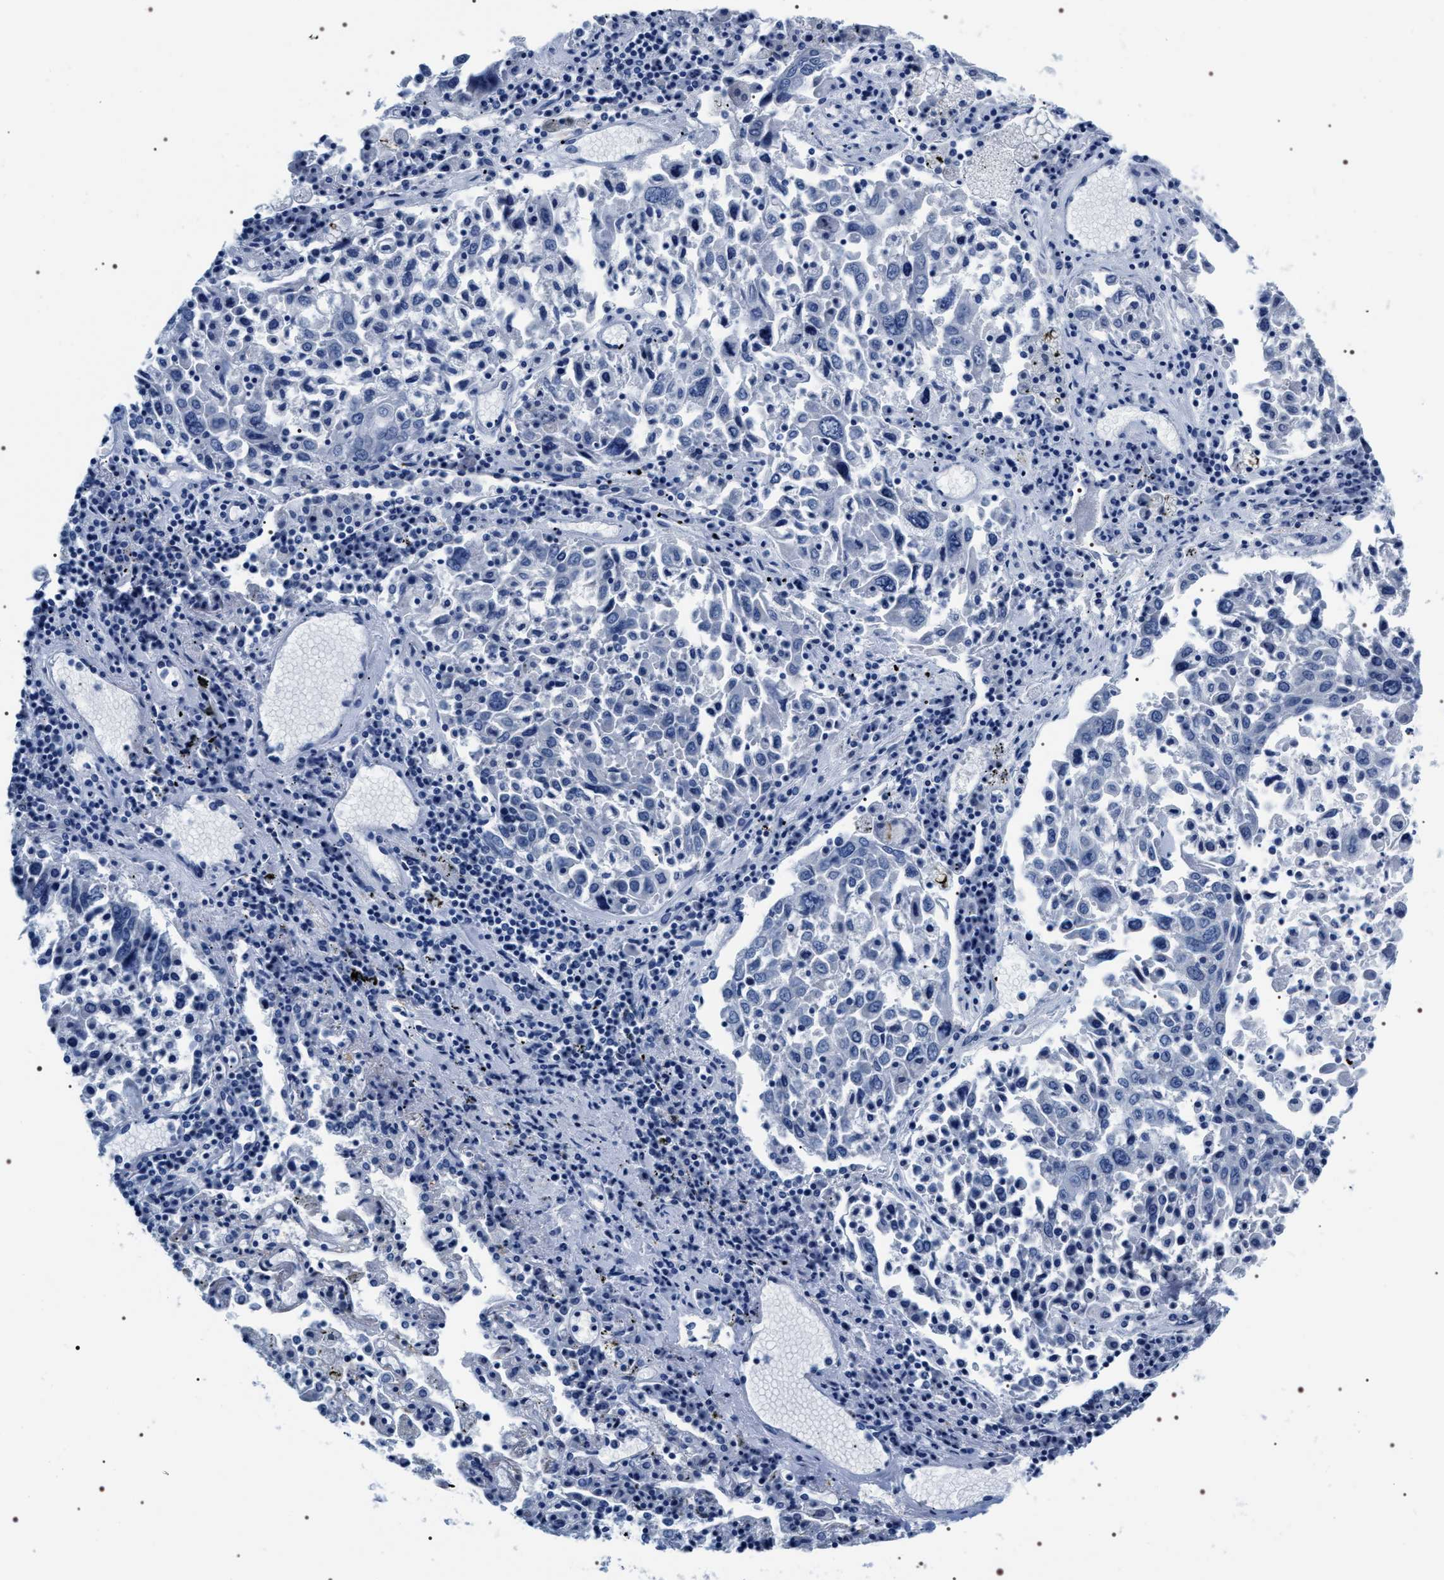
{"staining": {"intensity": "negative", "quantity": "none", "location": "none"}, "tissue": "lung cancer", "cell_type": "Tumor cells", "image_type": "cancer", "snomed": [{"axis": "morphology", "description": "Squamous cell carcinoma, NOS"}, {"axis": "topography", "description": "Lung"}], "caption": "This is an immunohistochemistry (IHC) image of lung cancer (squamous cell carcinoma). There is no positivity in tumor cells.", "gene": "ADH4", "patient": {"sex": "male", "age": 65}}